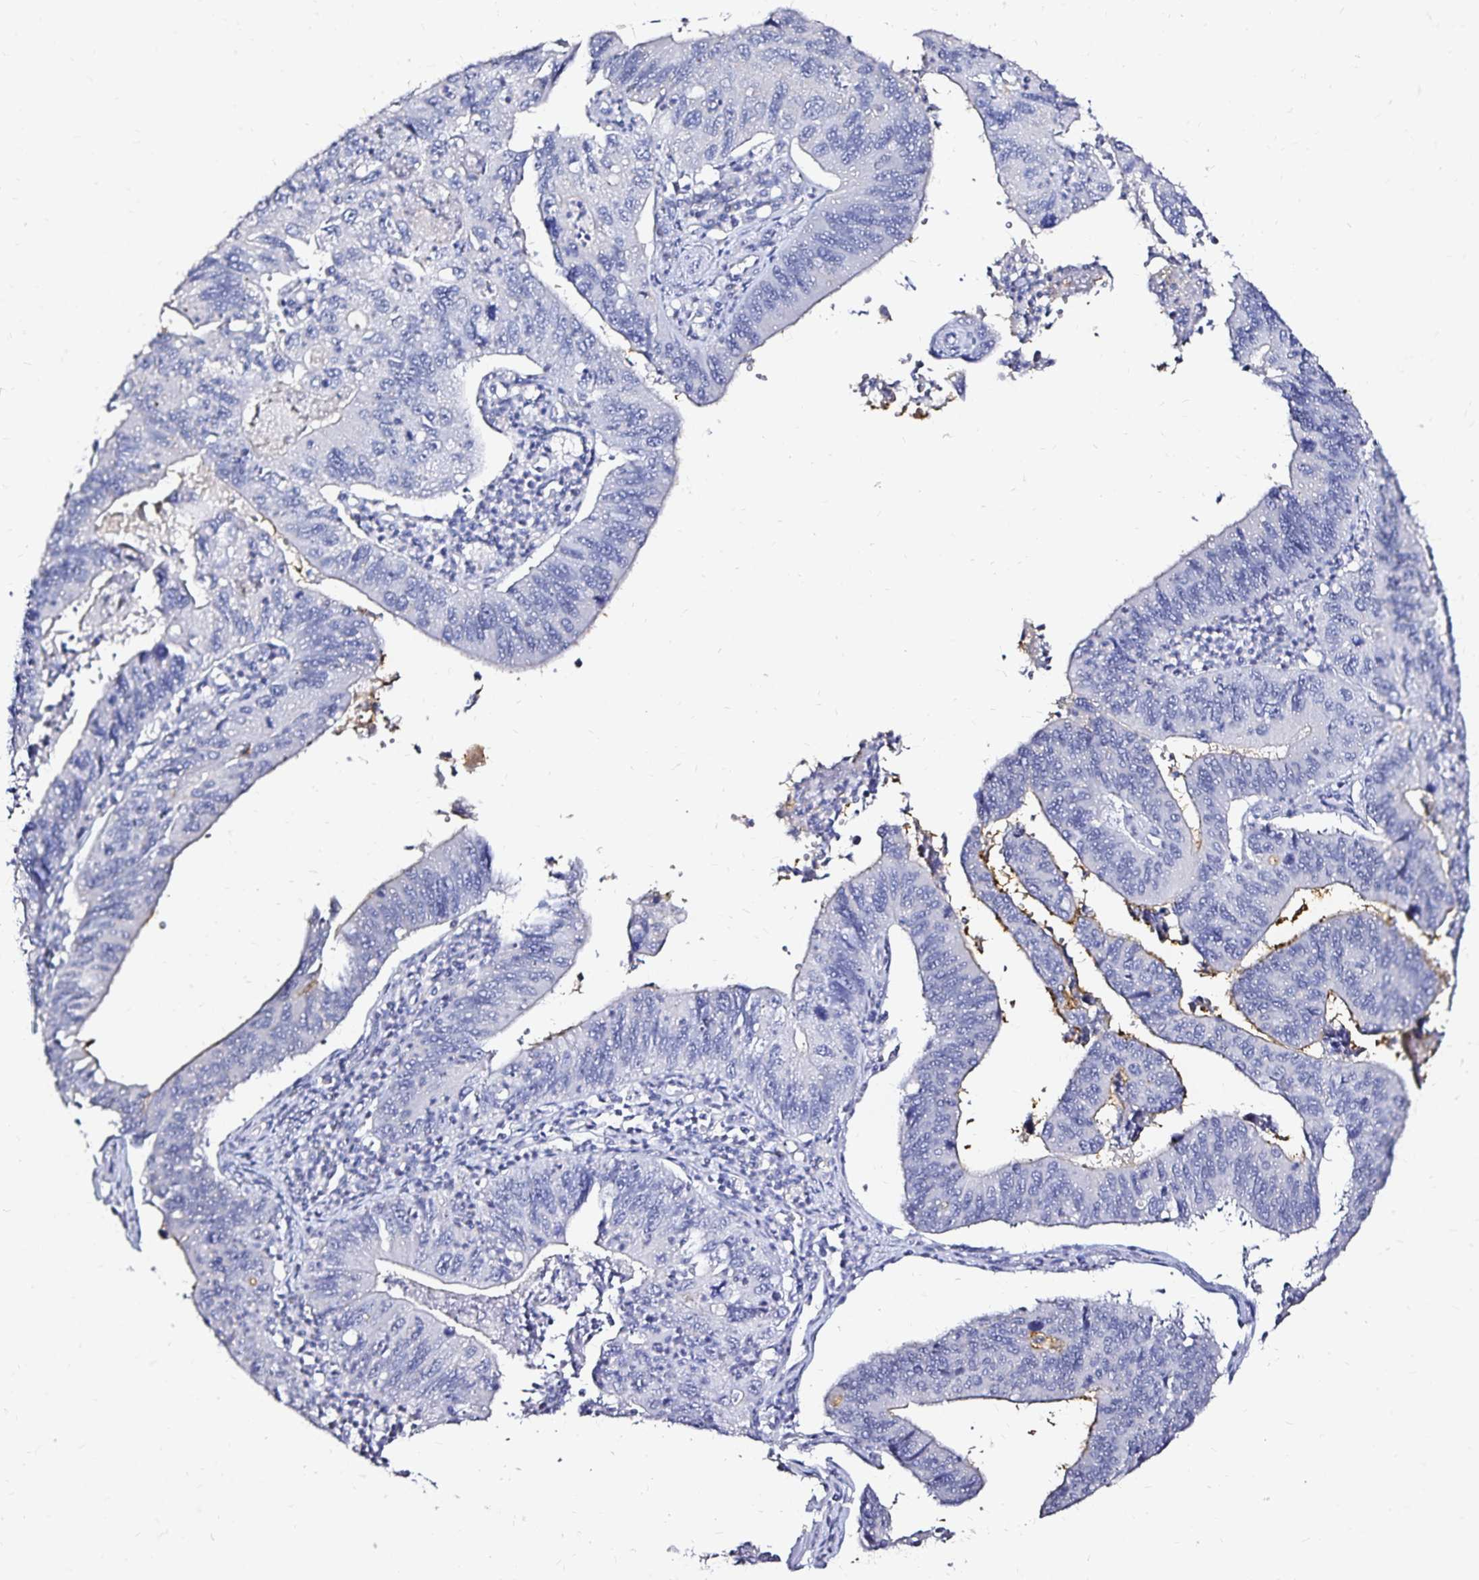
{"staining": {"intensity": "negative", "quantity": "none", "location": "none"}, "tissue": "stomach cancer", "cell_type": "Tumor cells", "image_type": "cancer", "snomed": [{"axis": "morphology", "description": "Adenocarcinoma, NOS"}, {"axis": "topography", "description": "Stomach"}], "caption": "Adenocarcinoma (stomach) stained for a protein using immunohistochemistry displays no expression tumor cells.", "gene": "SLC5A1", "patient": {"sex": "male", "age": 59}}